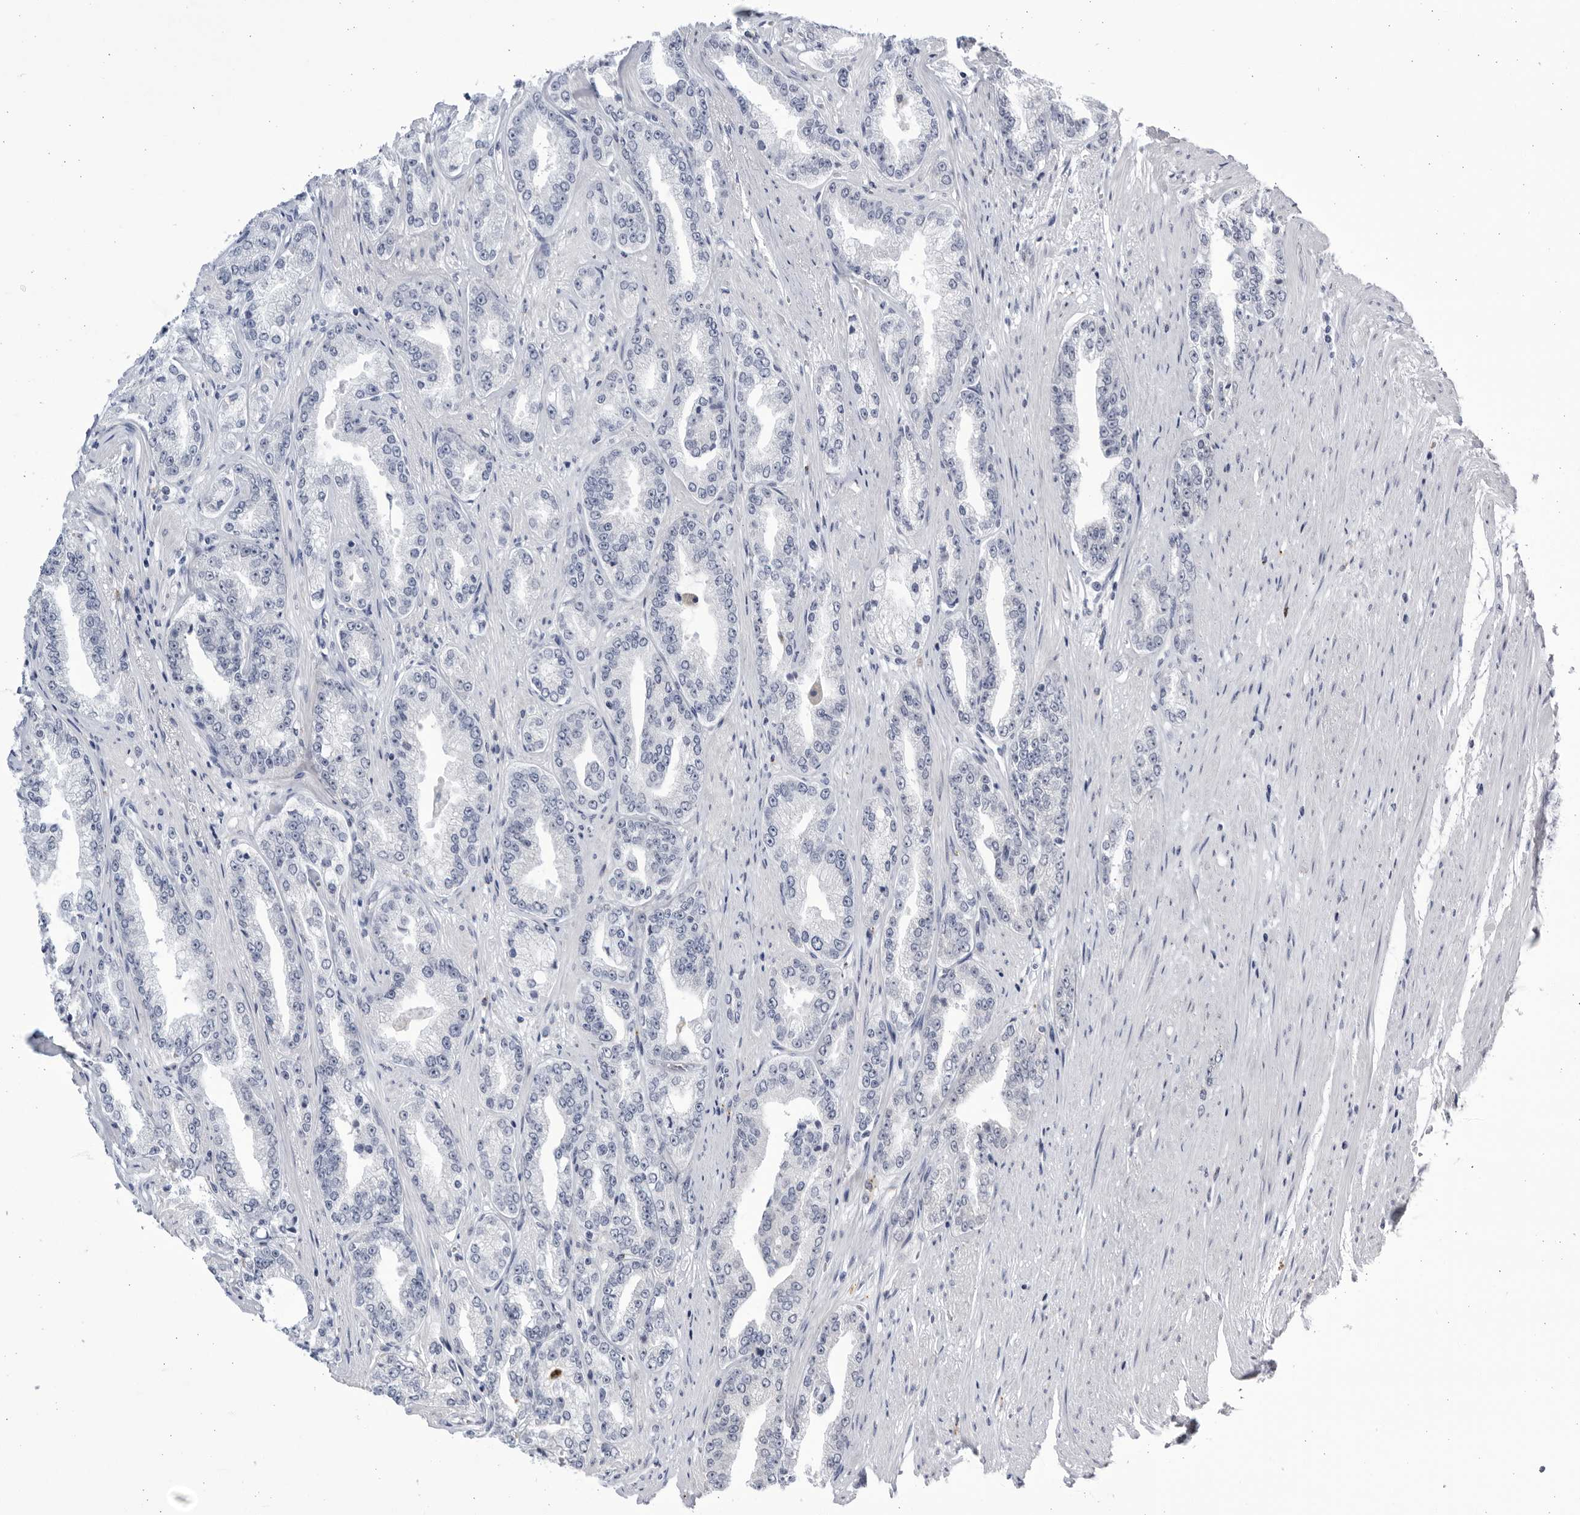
{"staining": {"intensity": "negative", "quantity": "none", "location": "none"}, "tissue": "prostate cancer", "cell_type": "Tumor cells", "image_type": "cancer", "snomed": [{"axis": "morphology", "description": "Adenocarcinoma, High grade"}, {"axis": "topography", "description": "Prostate"}], "caption": "High-grade adenocarcinoma (prostate) was stained to show a protein in brown. There is no significant expression in tumor cells.", "gene": "CCDC181", "patient": {"sex": "male", "age": 71}}